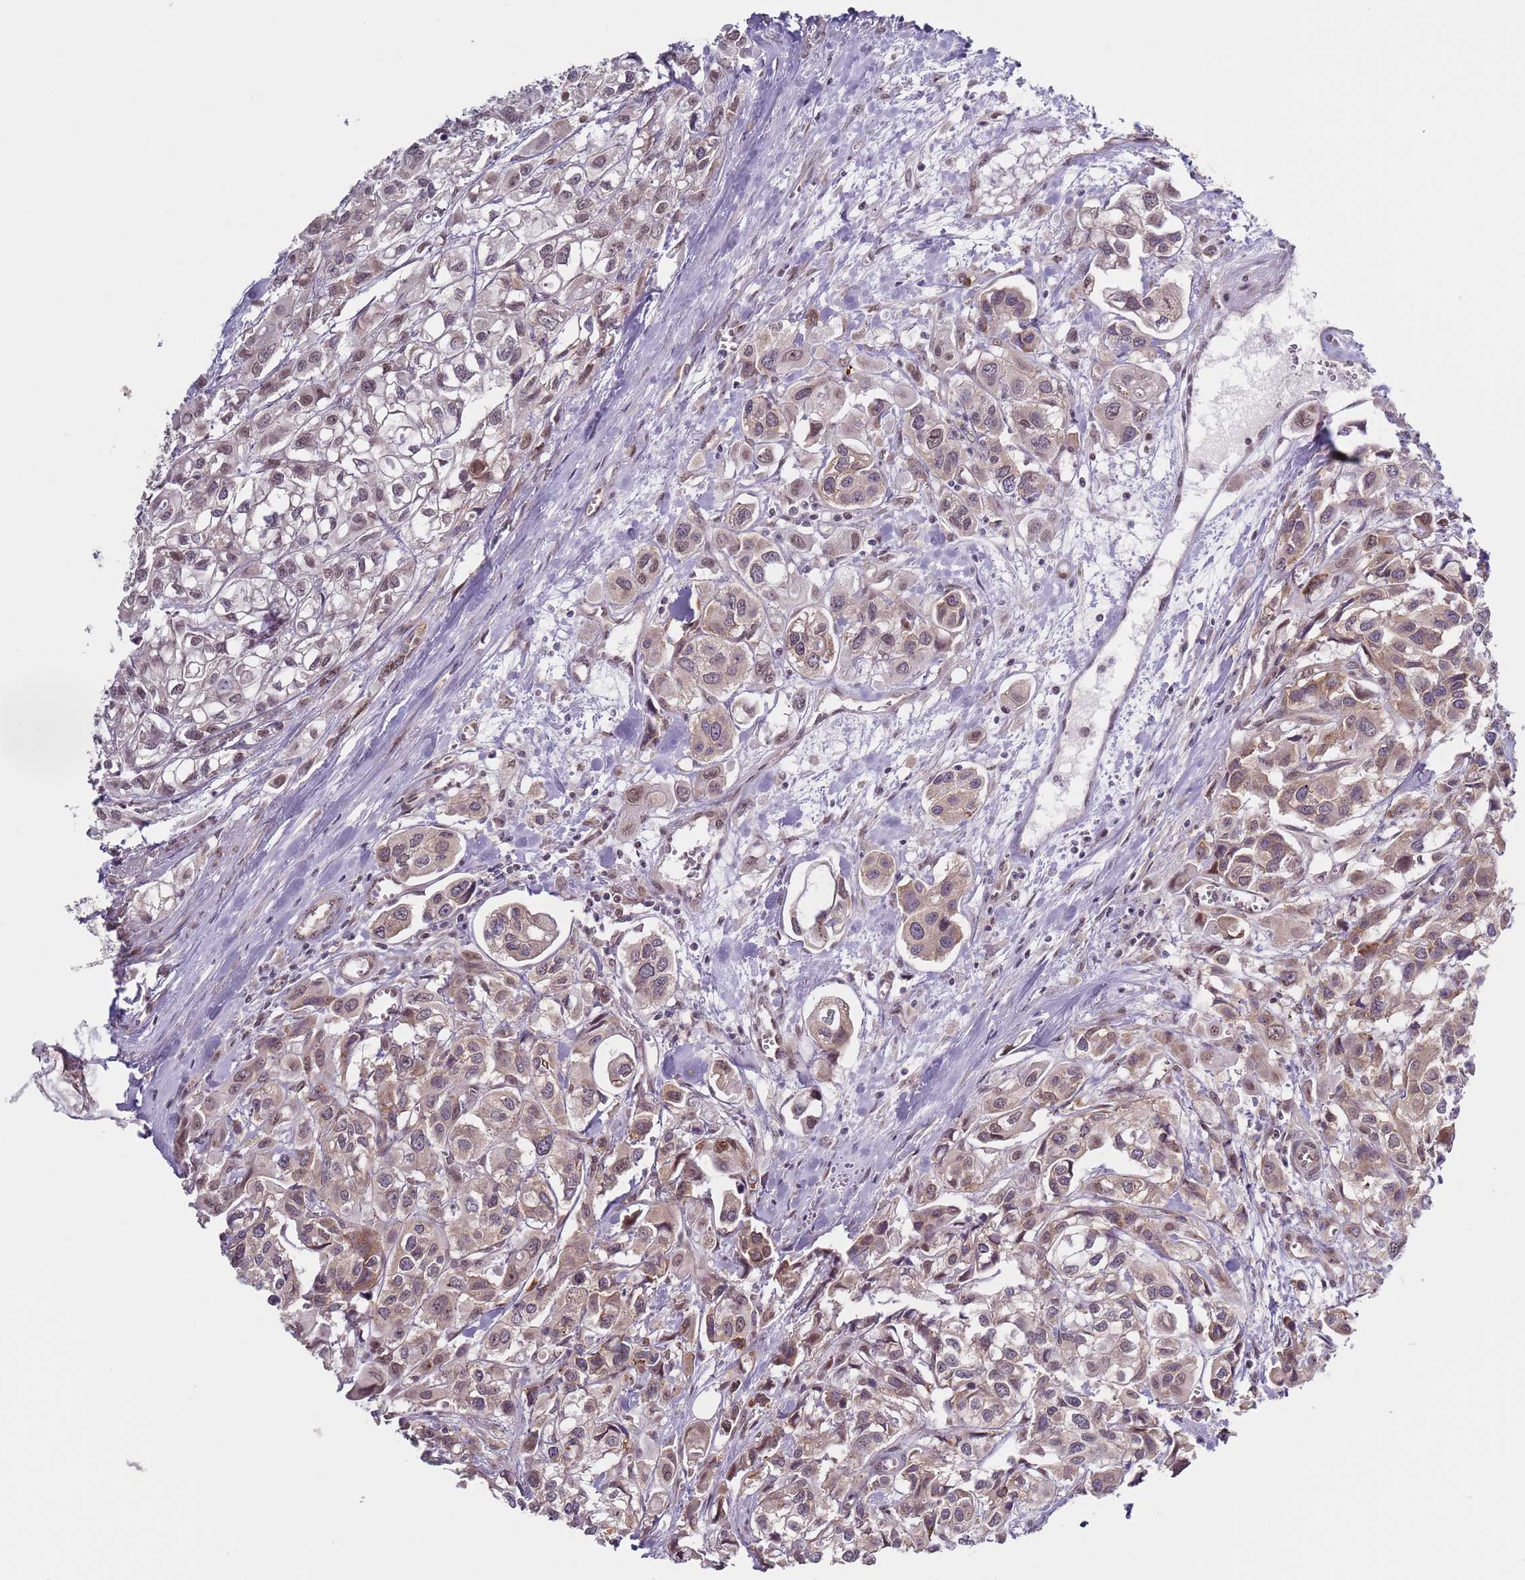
{"staining": {"intensity": "moderate", "quantity": "<25%", "location": "nuclear"}, "tissue": "urothelial cancer", "cell_type": "Tumor cells", "image_type": "cancer", "snomed": [{"axis": "morphology", "description": "Urothelial carcinoma, High grade"}, {"axis": "topography", "description": "Urinary bladder"}], "caption": "The histopathology image exhibits a brown stain indicating the presence of a protein in the nuclear of tumor cells in high-grade urothelial carcinoma.", "gene": "SLC25A32", "patient": {"sex": "male", "age": 67}}